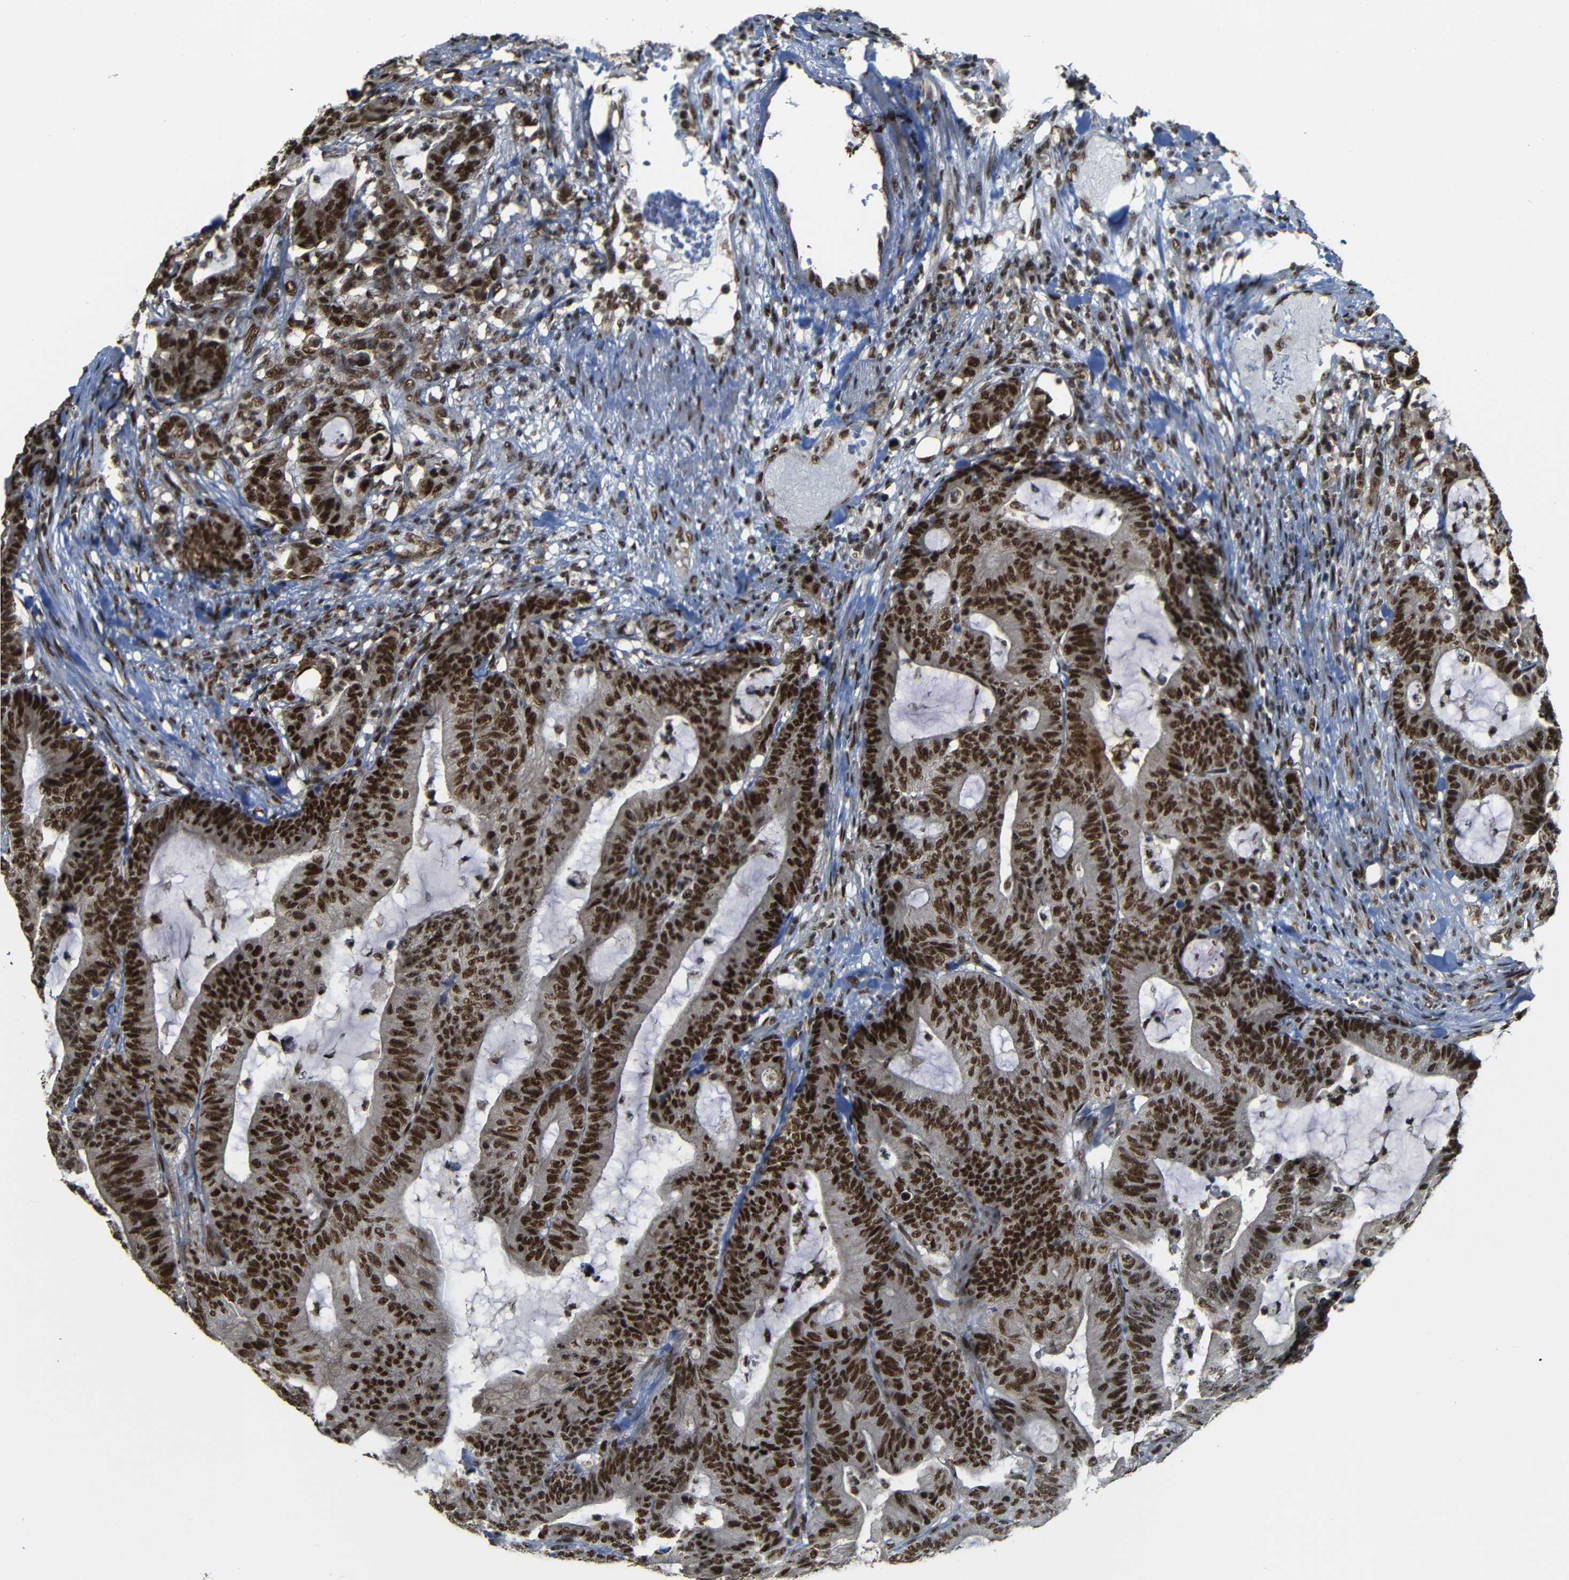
{"staining": {"intensity": "strong", "quantity": ">75%", "location": "cytoplasmic/membranous,nuclear"}, "tissue": "colorectal cancer", "cell_type": "Tumor cells", "image_type": "cancer", "snomed": [{"axis": "morphology", "description": "Adenocarcinoma, NOS"}, {"axis": "topography", "description": "Colon"}], "caption": "Immunohistochemistry (IHC) image of human colorectal adenocarcinoma stained for a protein (brown), which exhibits high levels of strong cytoplasmic/membranous and nuclear staining in approximately >75% of tumor cells.", "gene": "TCF7L2", "patient": {"sex": "female", "age": 84}}